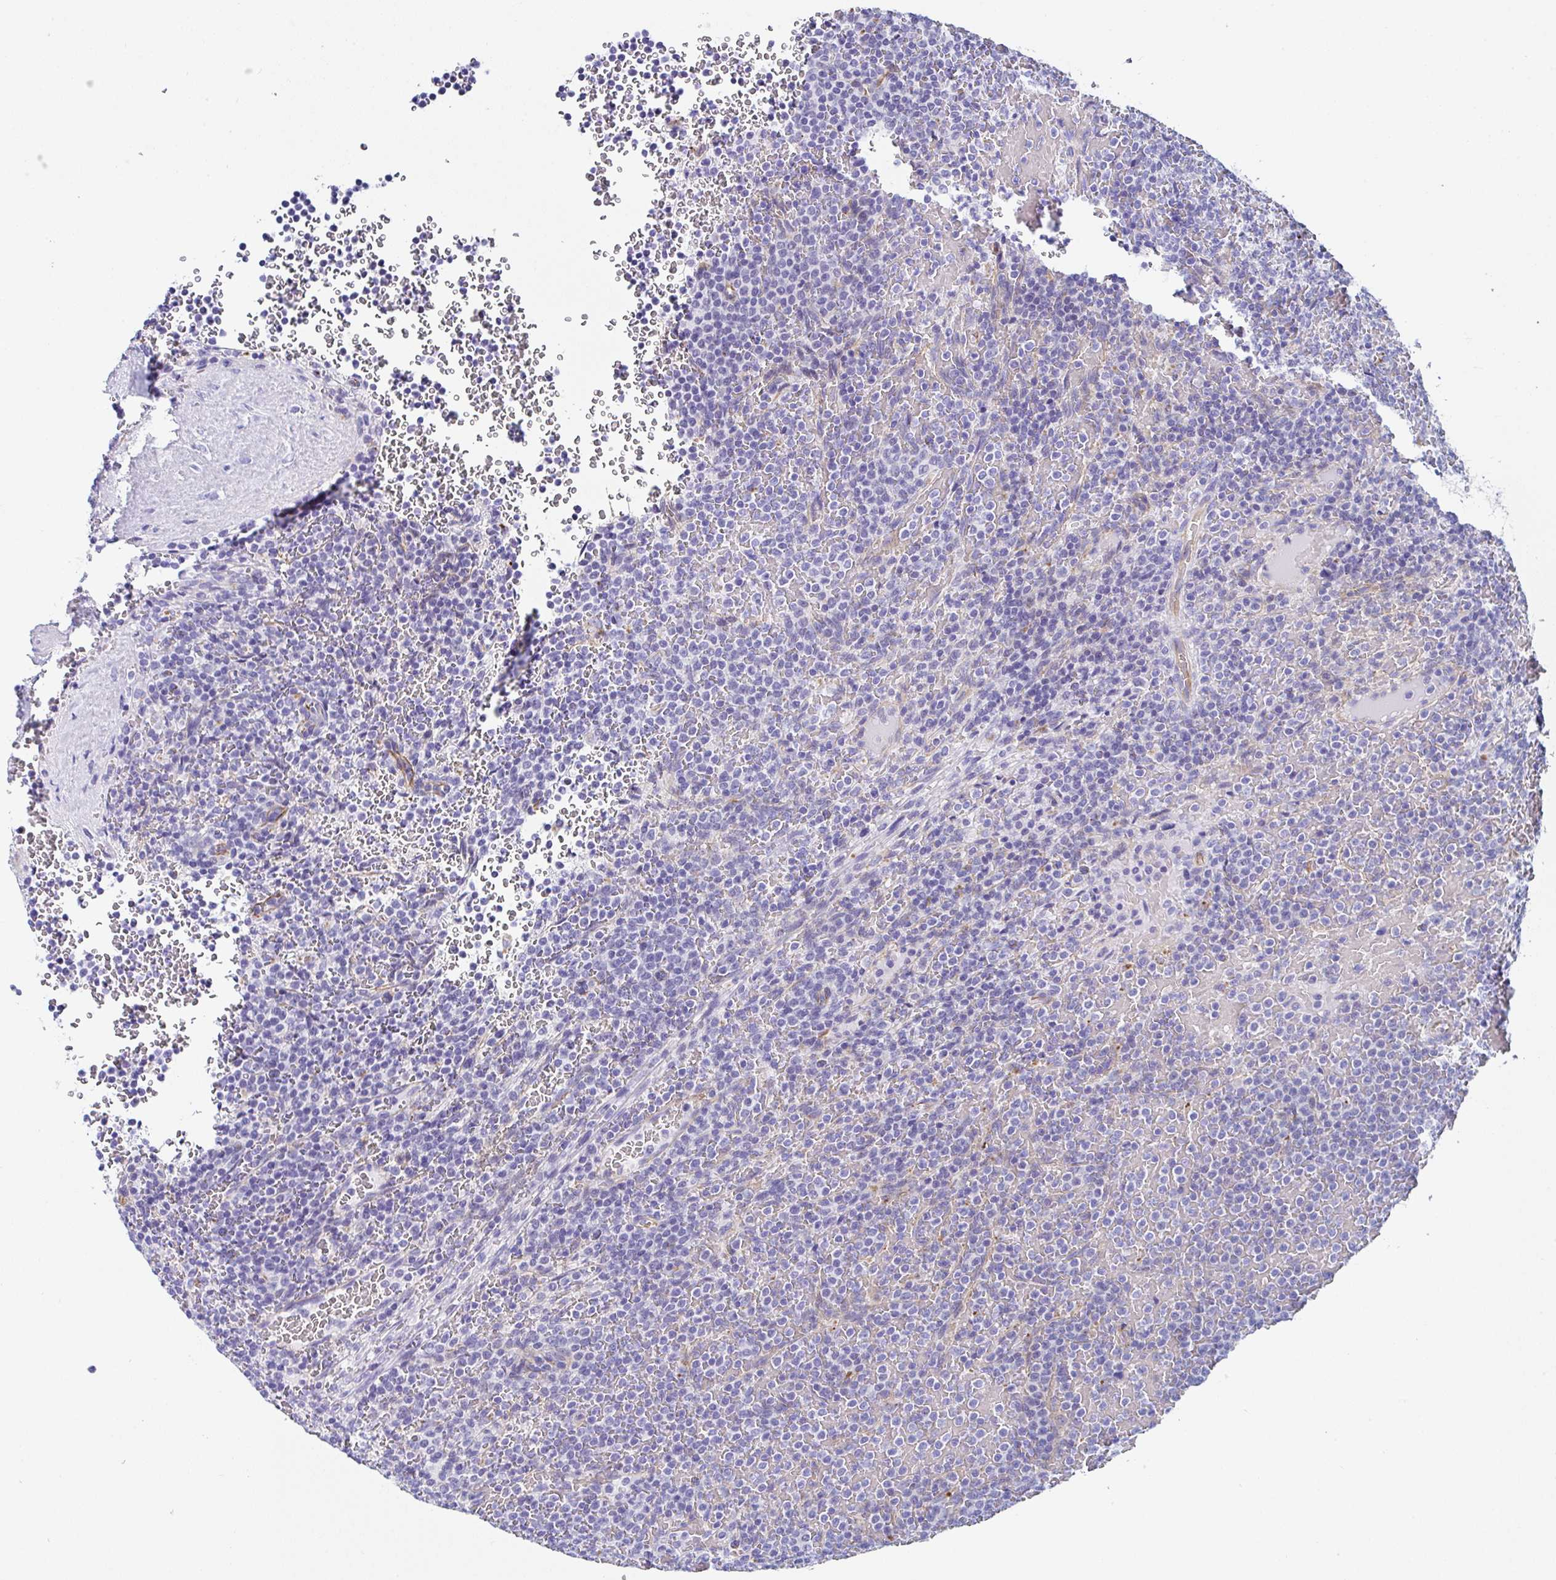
{"staining": {"intensity": "negative", "quantity": "none", "location": "none"}, "tissue": "lymphoma", "cell_type": "Tumor cells", "image_type": "cancer", "snomed": [{"axis": "morphology", "description": "Malignant lymphoma, non-Hodgkin's type, Low grade"}, {"axis": "topography", "description": "Spleen"}], "caption": "Lymphoma stained for a protein using immunohistochemistry (IHC) displays no positivity tumor cells.", "gene": "TMPRSS11E", "patient": {"sex": "male", "age": 60}}